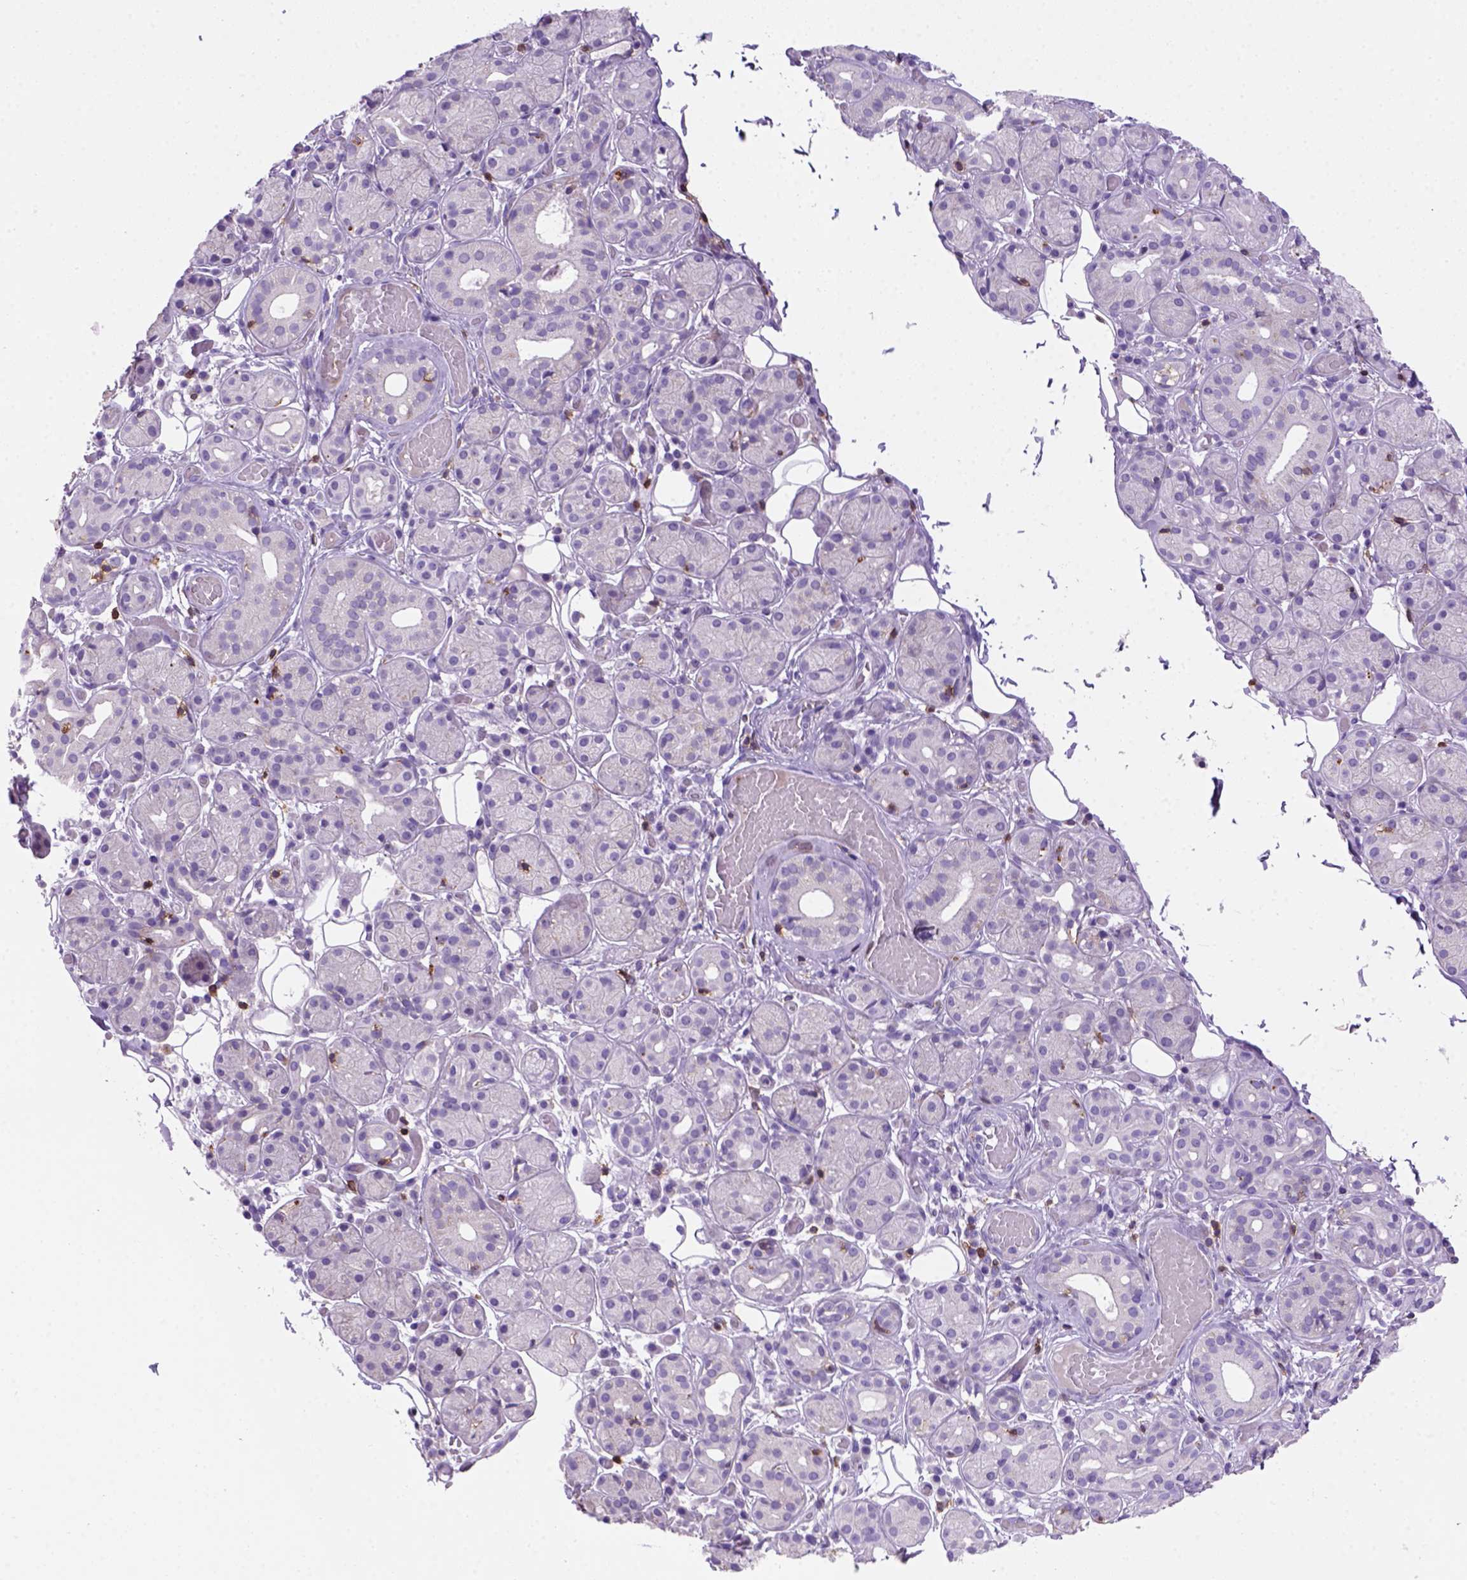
{"staining": {"intensity": "negative", "quantity": "none", "location": "none"}, "tissue": "salivary gland", "cell_type": "Glandular cells", "image_type": "normal", "snomed": [{"axis": "morphology", "description": "Normal tissue, NOS"}, {"axis": "topography", "description": "Salivary gland"}, {"axis": "topography", "description": "Peripheral nerve tissue"}], "caption": "Image shows no significant protein positivity in glandular cells of unremarkable salivary gland.", "gene": "CD3E", "patient": {"sex": "male", "age": 71}}